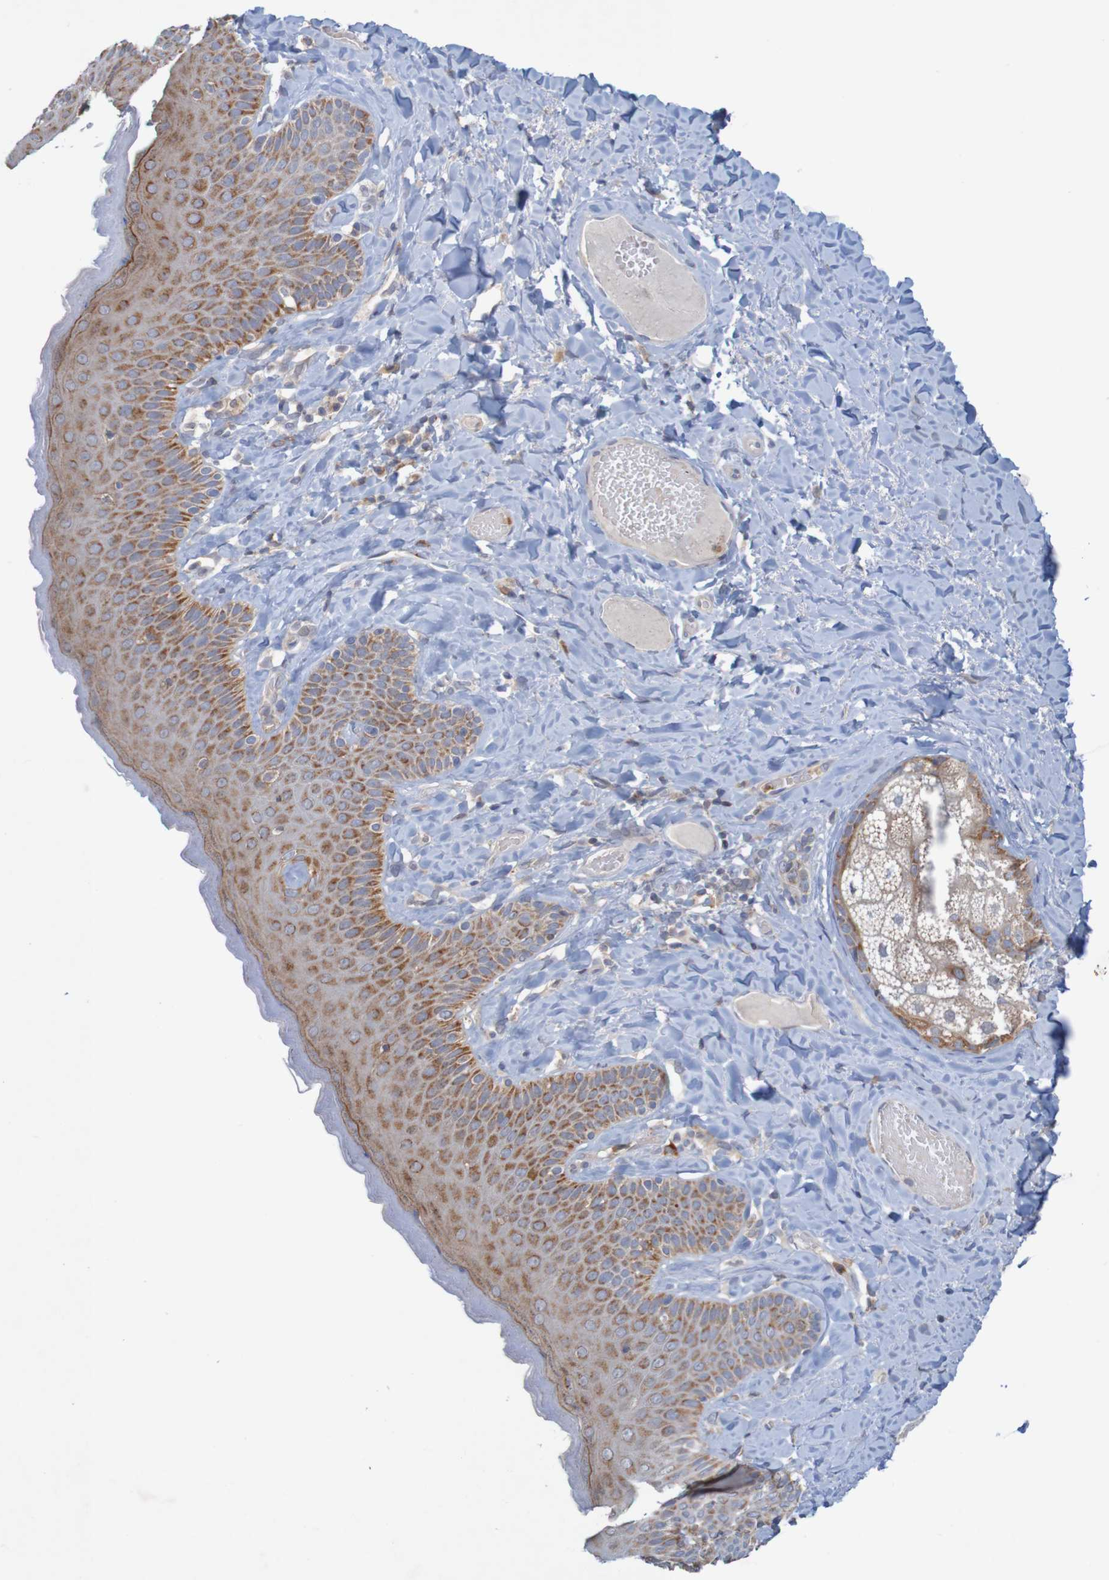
{"staining": {"intensity": "moderate", "quantity": ">75%", "location": "cytoplasmic/membranous"}, "tissue": "skin", "cell_type": "Epidermal cells", "image_type": "normal", "snomed": [{"axis": "morphology", "description": "Normal tissue, NOS"}, {"axis": "topography", "description": "Anal"}], "caption": "Immunohistochemical staining of unremarkable human skin shows >75% levels of moderate cytoplasmic/membranous protein staining in approximately >75% of epidermal cells. The staining was performed using DAB, with brown indicating positive protein expression. Nuclei are stained blue with hematoxylin.", "gene": "NAV2", "patient": {"sex": "male", "age": 69}}